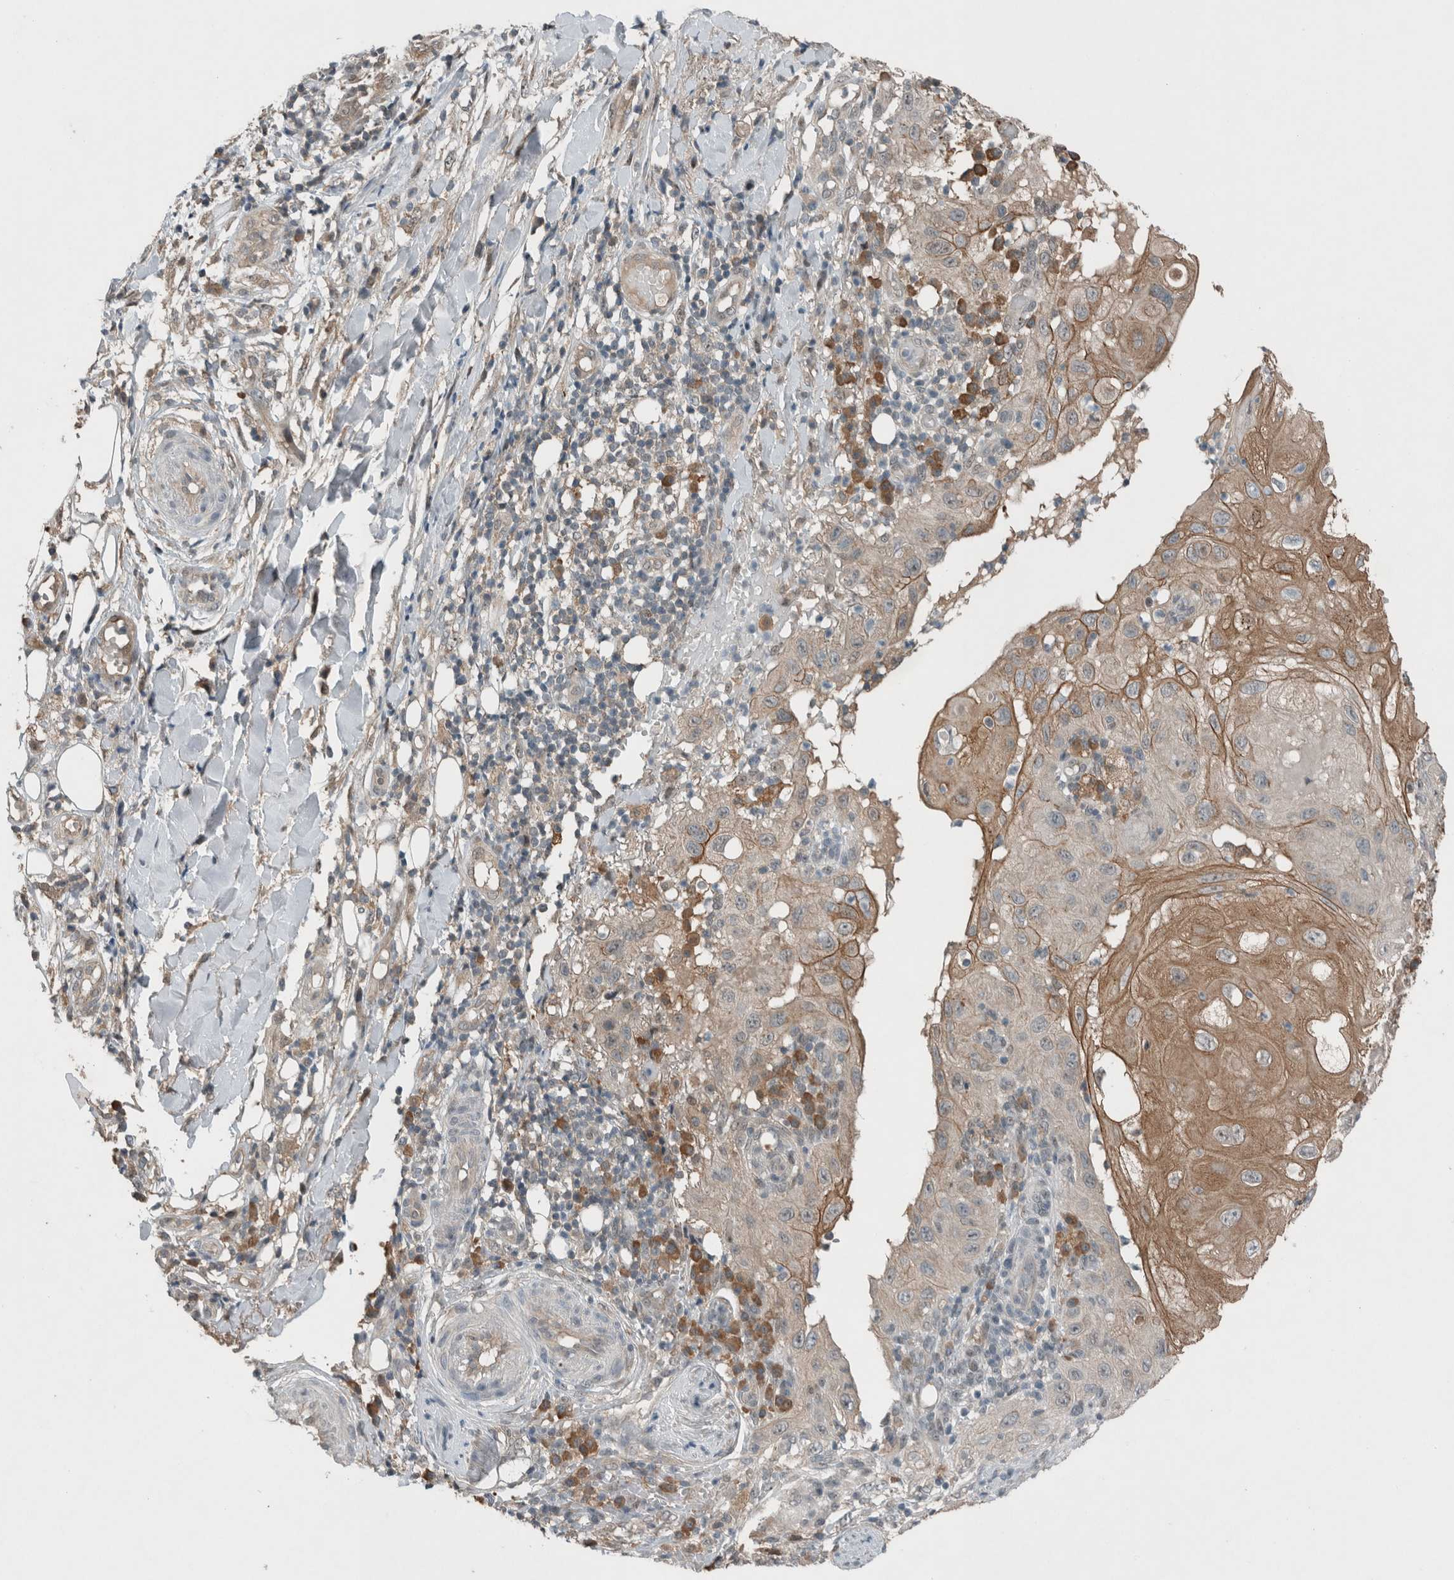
{"staining": {"intensity": "moderate", "quantity": "25%-75%", "location": "cytoplasmic/membranous"}, "tissue": "skin cancer", "cell_type": "Tumor cells", "image_type": "cancer", "snomed": [{"axis": "morphology", "description": "Normal tissue, NOS"}, {"axis": "morphology", "description": "Squamous cell carcinoma, NOS"}, {"axis": "topography", "description": "Skin"}], "caption": "Skin cancer stained for a protein reveals moderate cytoplasmic/membranous positivity in tumor cells.", "gene": "RALGDS", "patient": {"sex": "female", "age": 96}}